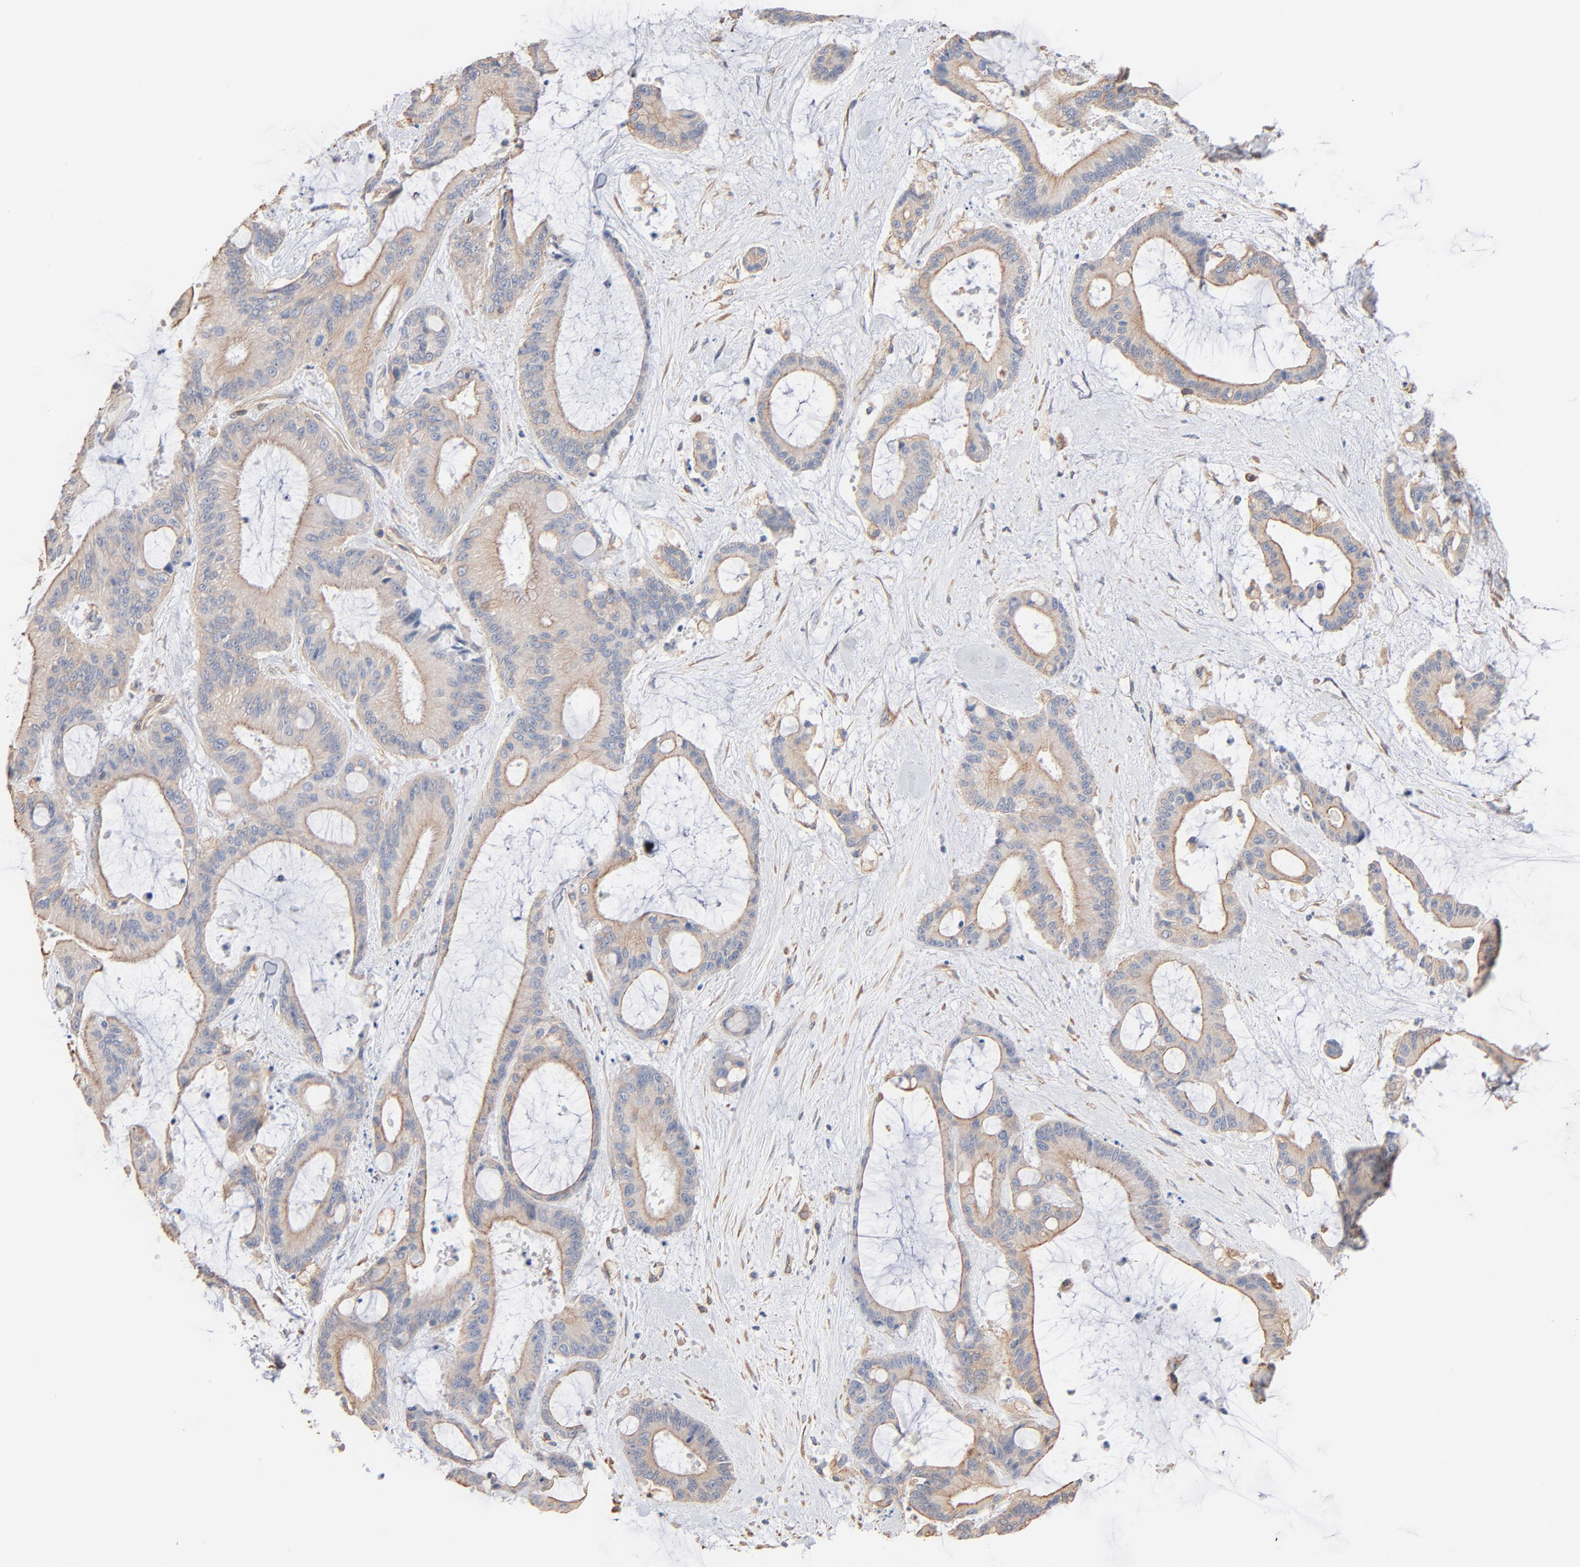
{"staining": {"intensity": "weak", "quantity": ">75%", "location": "cytoplasmic/membranous"}, "tissue": "liver cancer", "cell_type": "Tumor cells", "image_type": "cancer", "snomed": [{"axis": "morphology", "description": "Cholangiocarcinoma"}, {"axis": "topography", "description": "Liver"}], "caption": "About >75% of tumor cells in liver cancer exhibit weak cytoplasmic/membranous protein staining as visualized by brown immunohistochemical staining.", "gene": "ABCD4", "patient": {"sex": "female", "age": 73}}